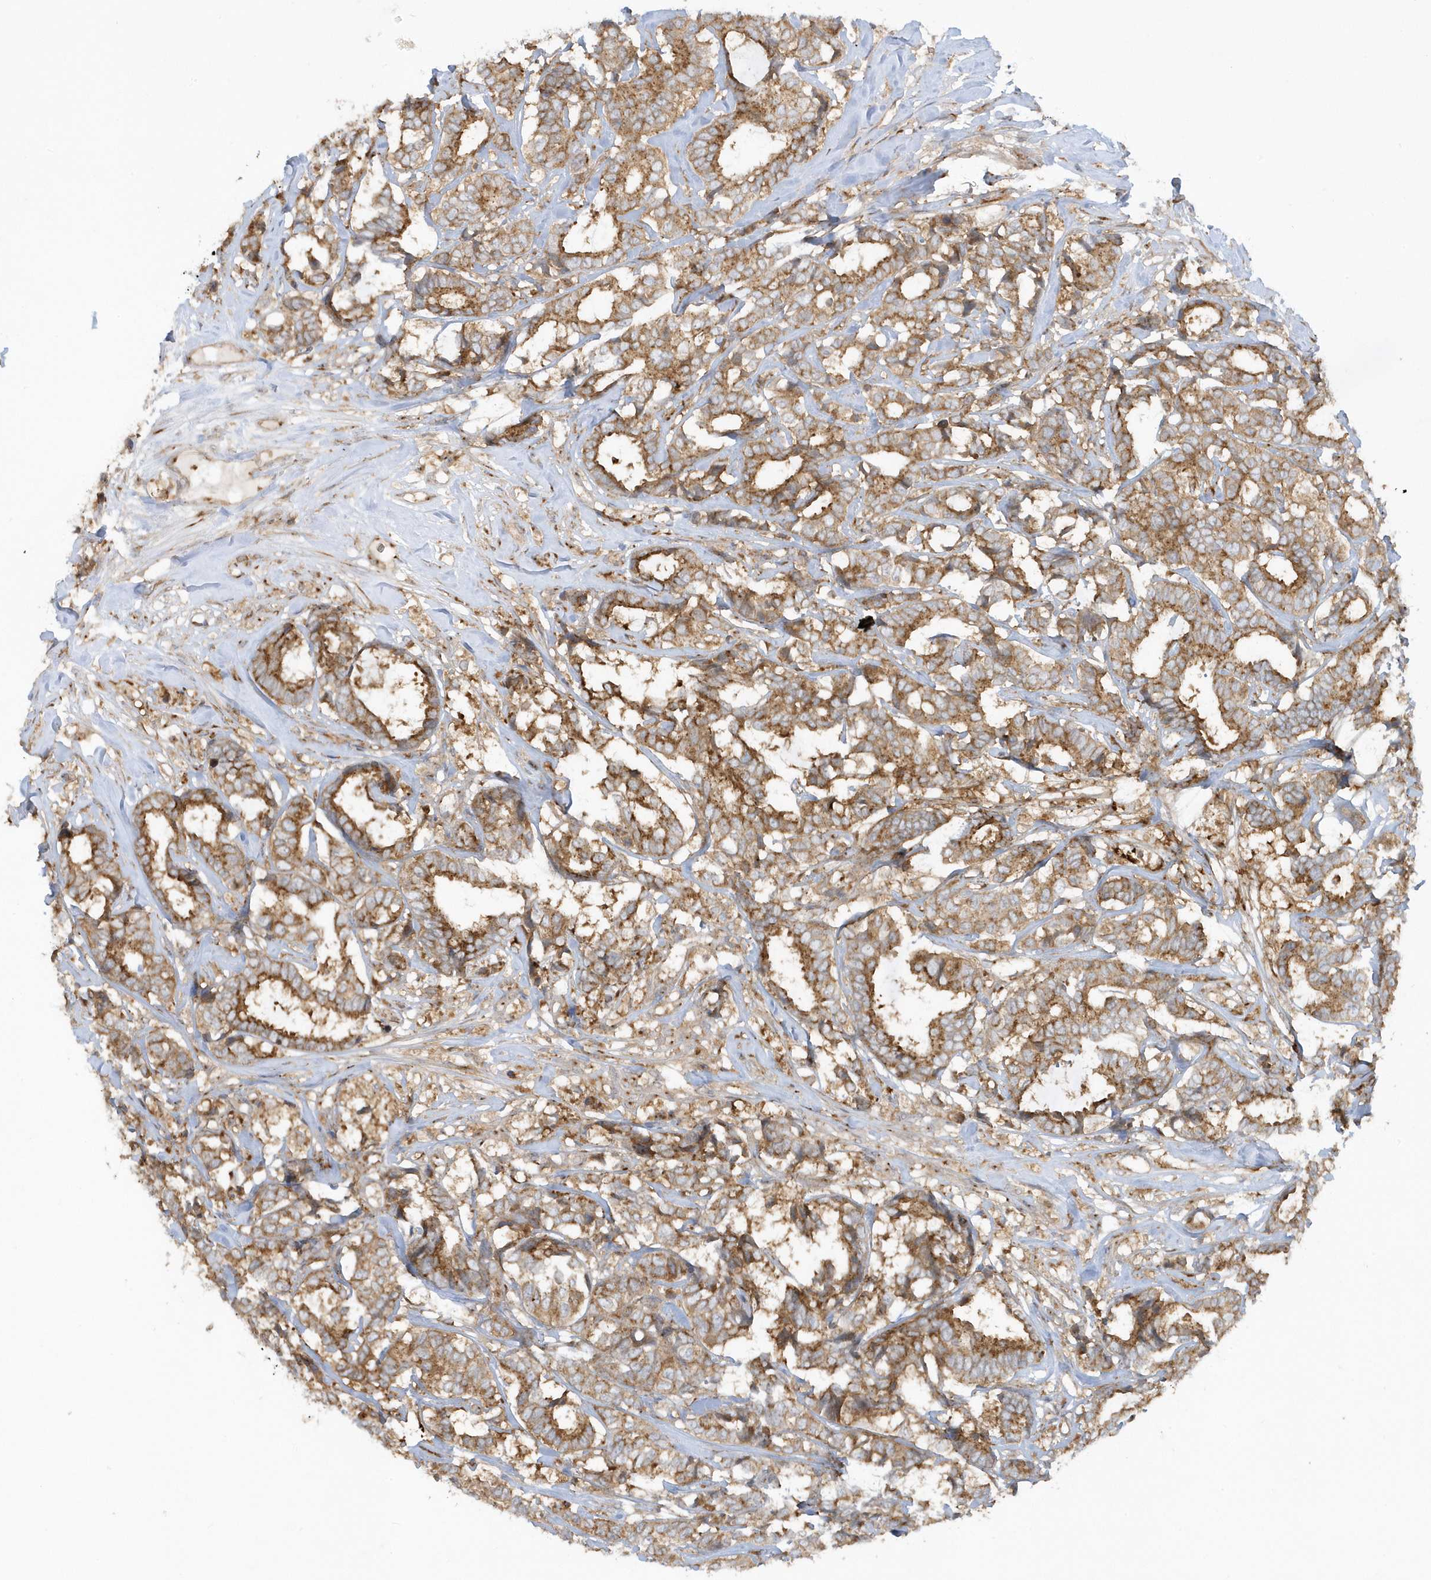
{"staining": {"intensity": "moderate", "quantity": ">75%", "location": "cytoplasmic/membranous"}, "tissue": "breast cancer", "cell_type": "Tumor cells", "image_type": "cancer", "snomed": [{"axis": "morphology", "description": "Duct carcinoma"}, {"axis": "topography", "description": "Breast"}], "caption": "A brown stain highlights moderate cytoplasmic/membranous staining of a protein in breast cancer tumor cells.", "gene": "RPP40", "patient": {"sex": "female", "age": 87}}